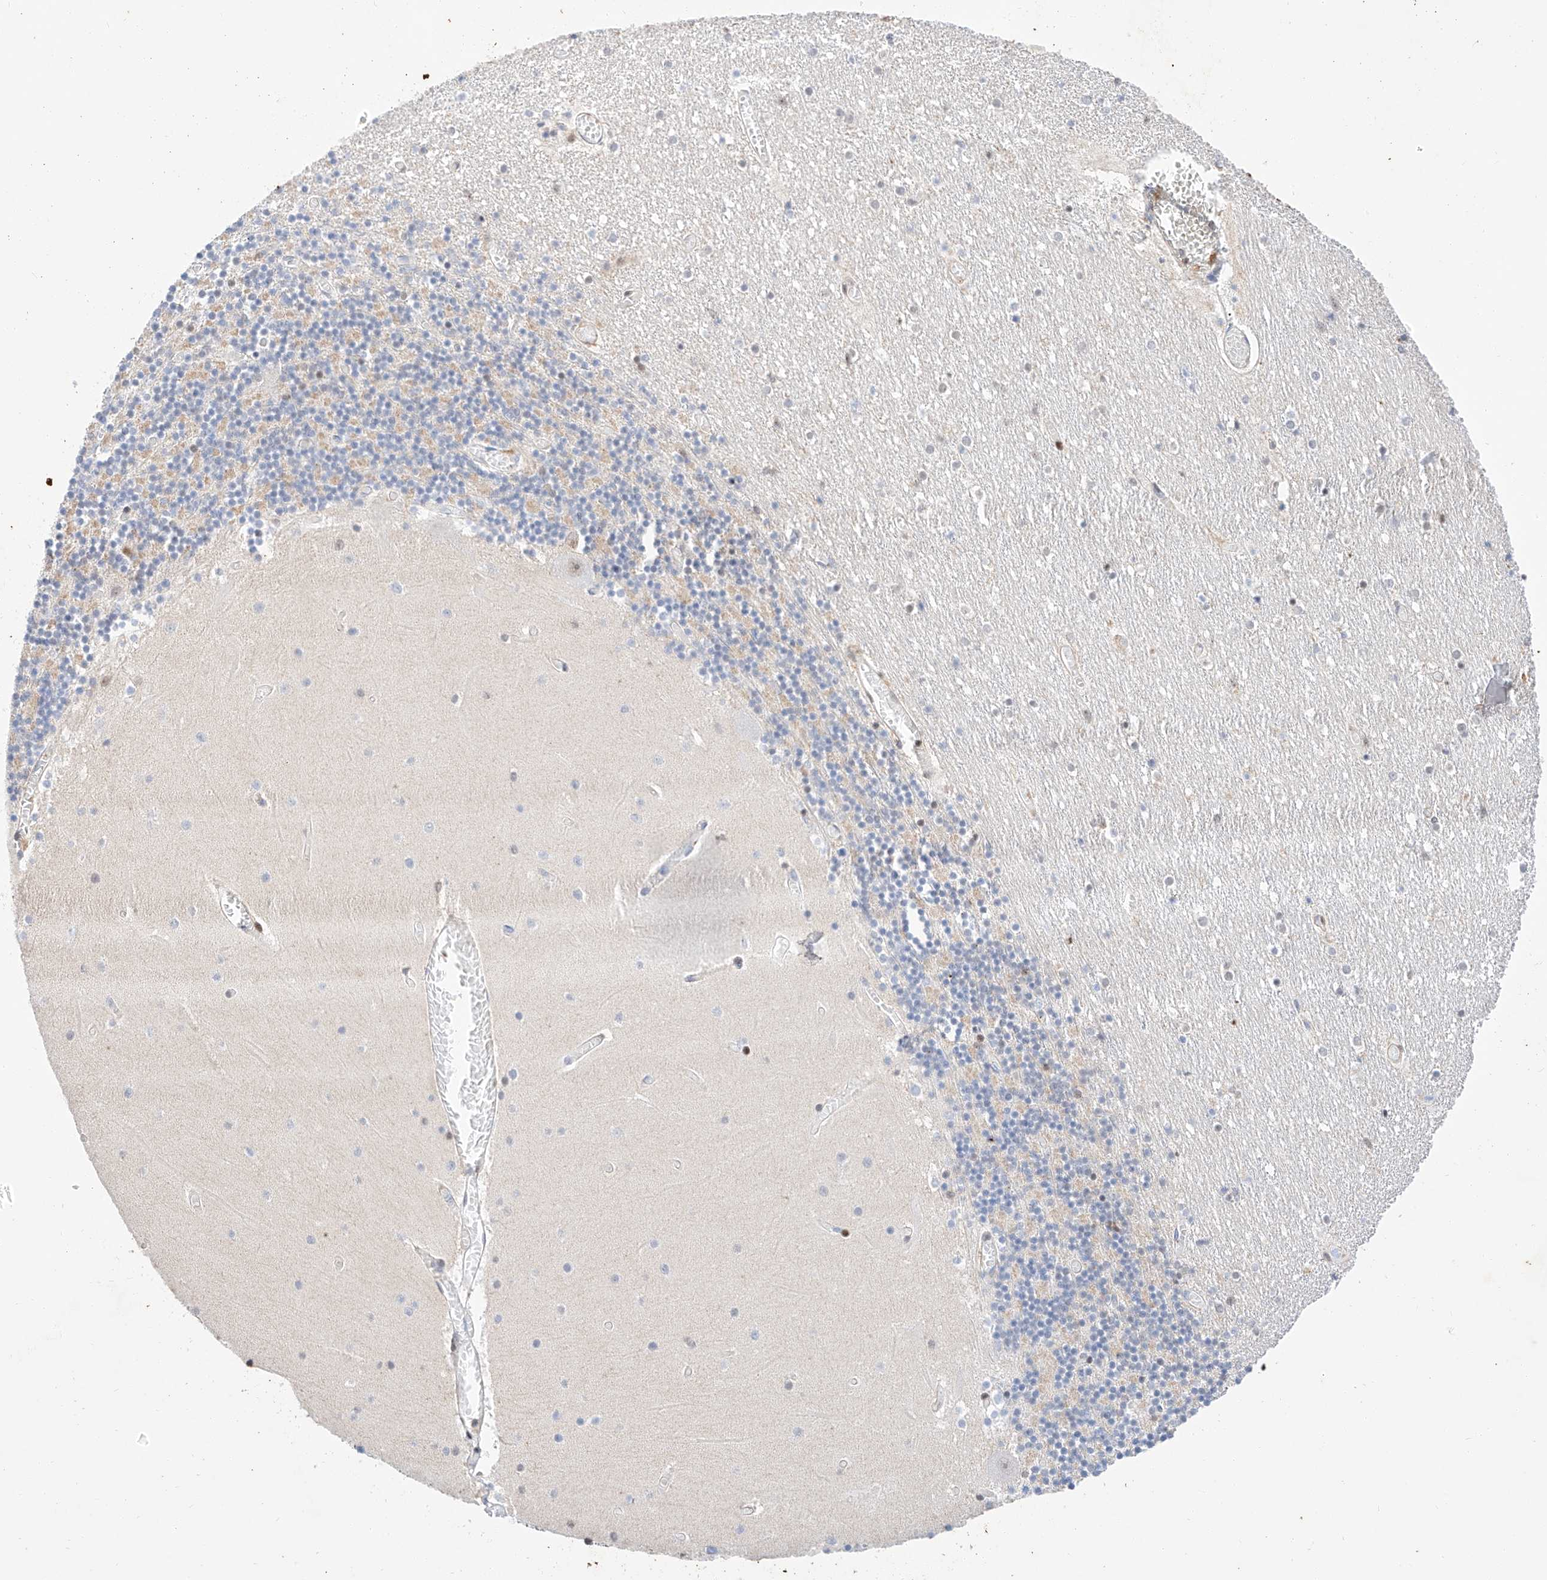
{"staining": {"intensity": "moderate", "quantity": "25%-75%", "location": "nuclear"}, "tissue": "cerebellum", "cell_type": "Cells in granular layer", "image_type": "normal", "snomed": [{"axis": "morphology", "description": "Normal tissue, NOS"}, {"axis": "topography", "description": "Cerebellum"}], "caption": "Immunohistochemistry (DAB (3,3'-diaminobenzidine)) staining of benign cerebellum exhibits moderate nuclear protein staining in approximately 25%-75% of cells in granular layer.", "gene": "HDAC9", "patient": {"sex": "female", "age": 28}}